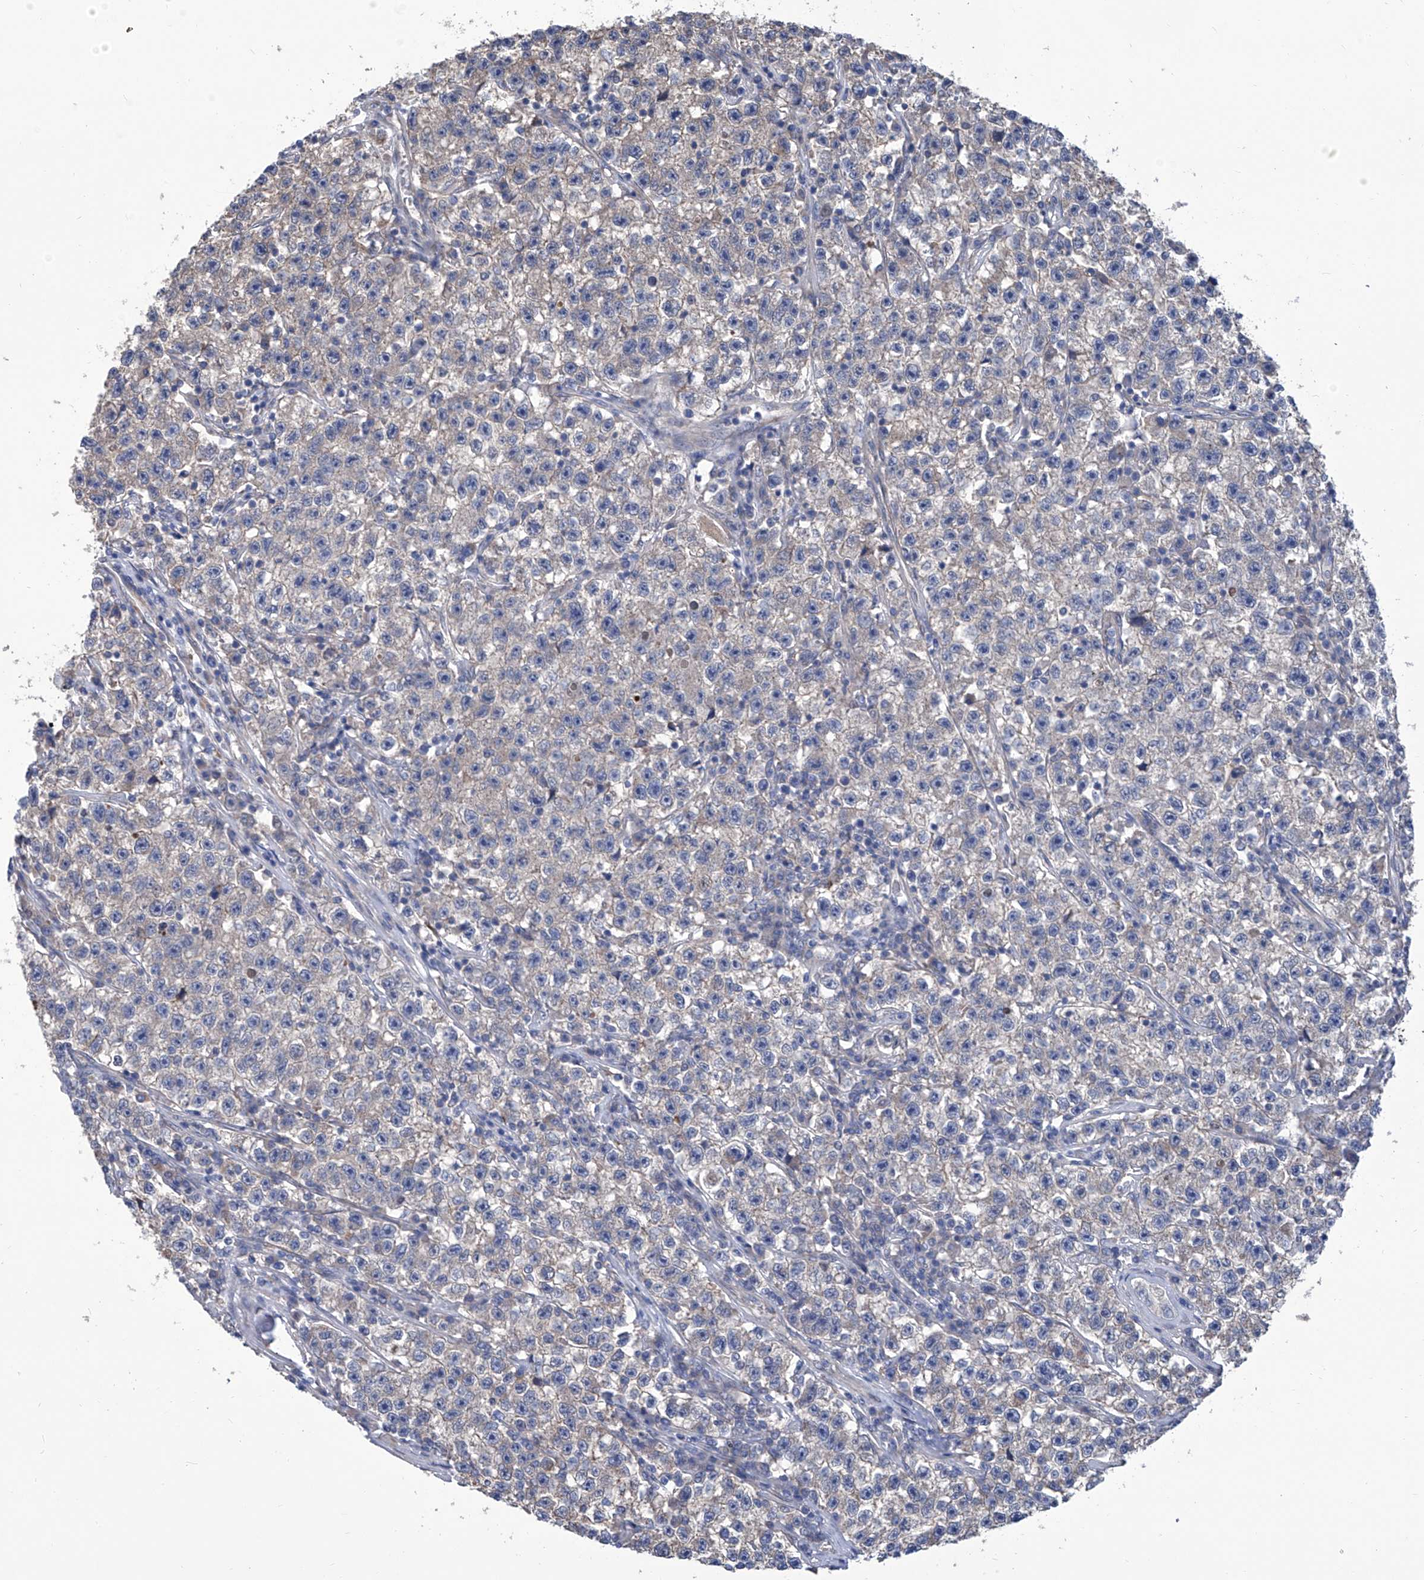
{"staining": {"intensity": "negative", "quantity": "none", "location": "none"}, "tissue": "testis cancer", "cell_type": "Tumor cells", "image_type": "cancer", "snomed": [{"axis": "morphology", "description": "Seminoma, NOS"}, {"axis": "topography", "description": "Testis"}], "caption": "Tumor cells are negative for protein expression in human testis cancer.", "gene": "SMS", "patient": {"sex": "male", "age": 22}}